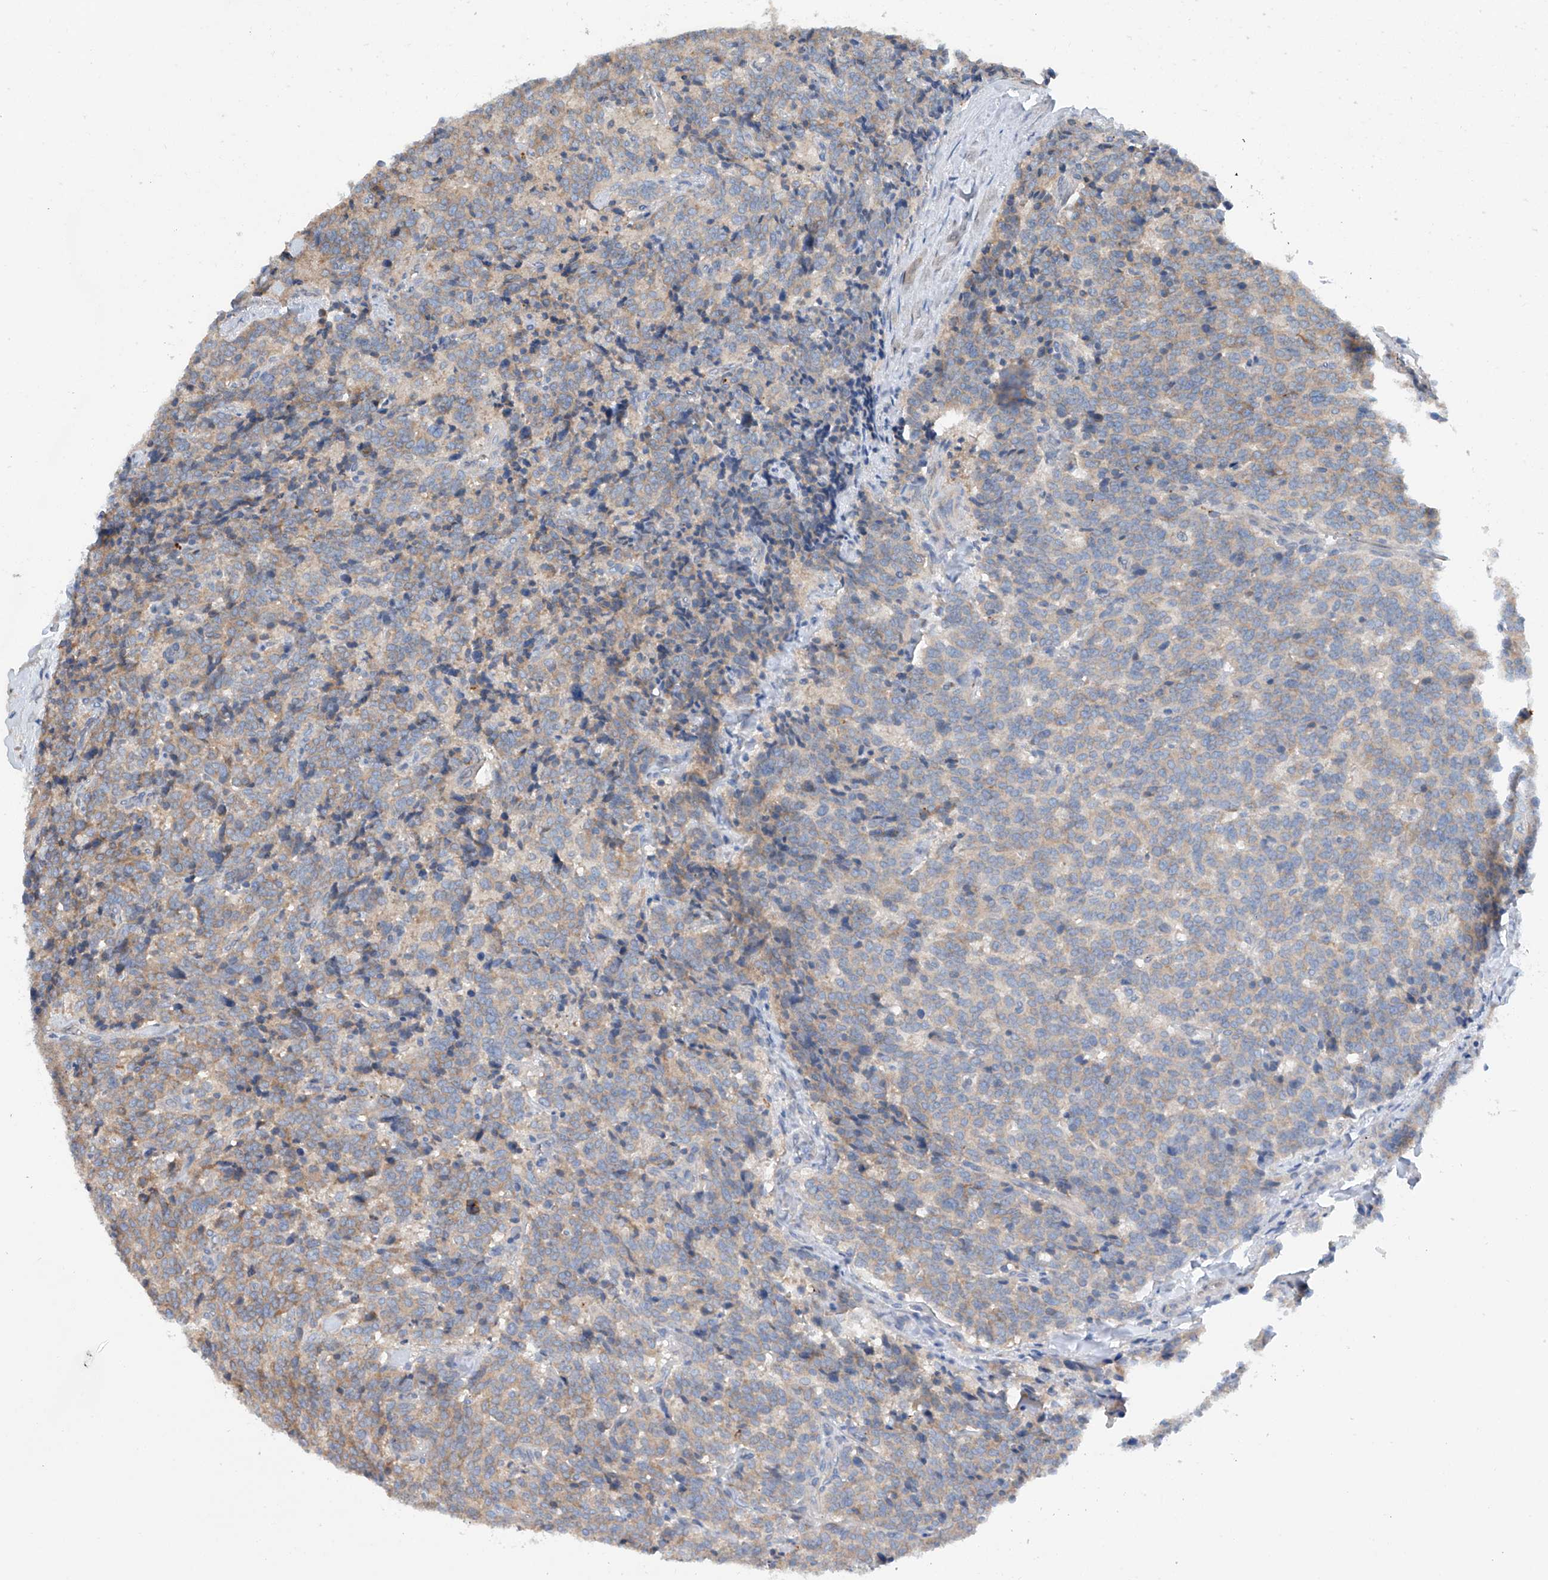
{"staining": {"intensity": "weak", "quantity": "25%-75%", "location": "cytoplasmic/membranous"}, "tissue": "carcinoid", "cell_type": "Tumor cells", "image_type": "cancer", "snomed": [{"axis": "morphology", "description": "Carcinoid, malignant, NOS"}, {"axis": "topography", "description": "Lung"}], "caption": "Immunohistochemical staining of human carcinoid (malignant) exhibits low levels of weak cytoplasmic/membranous staining in approximately 25%-75% of tumor cells.", "gene": "CEP85L", "patient": {"sex": "female", "age": 46}}